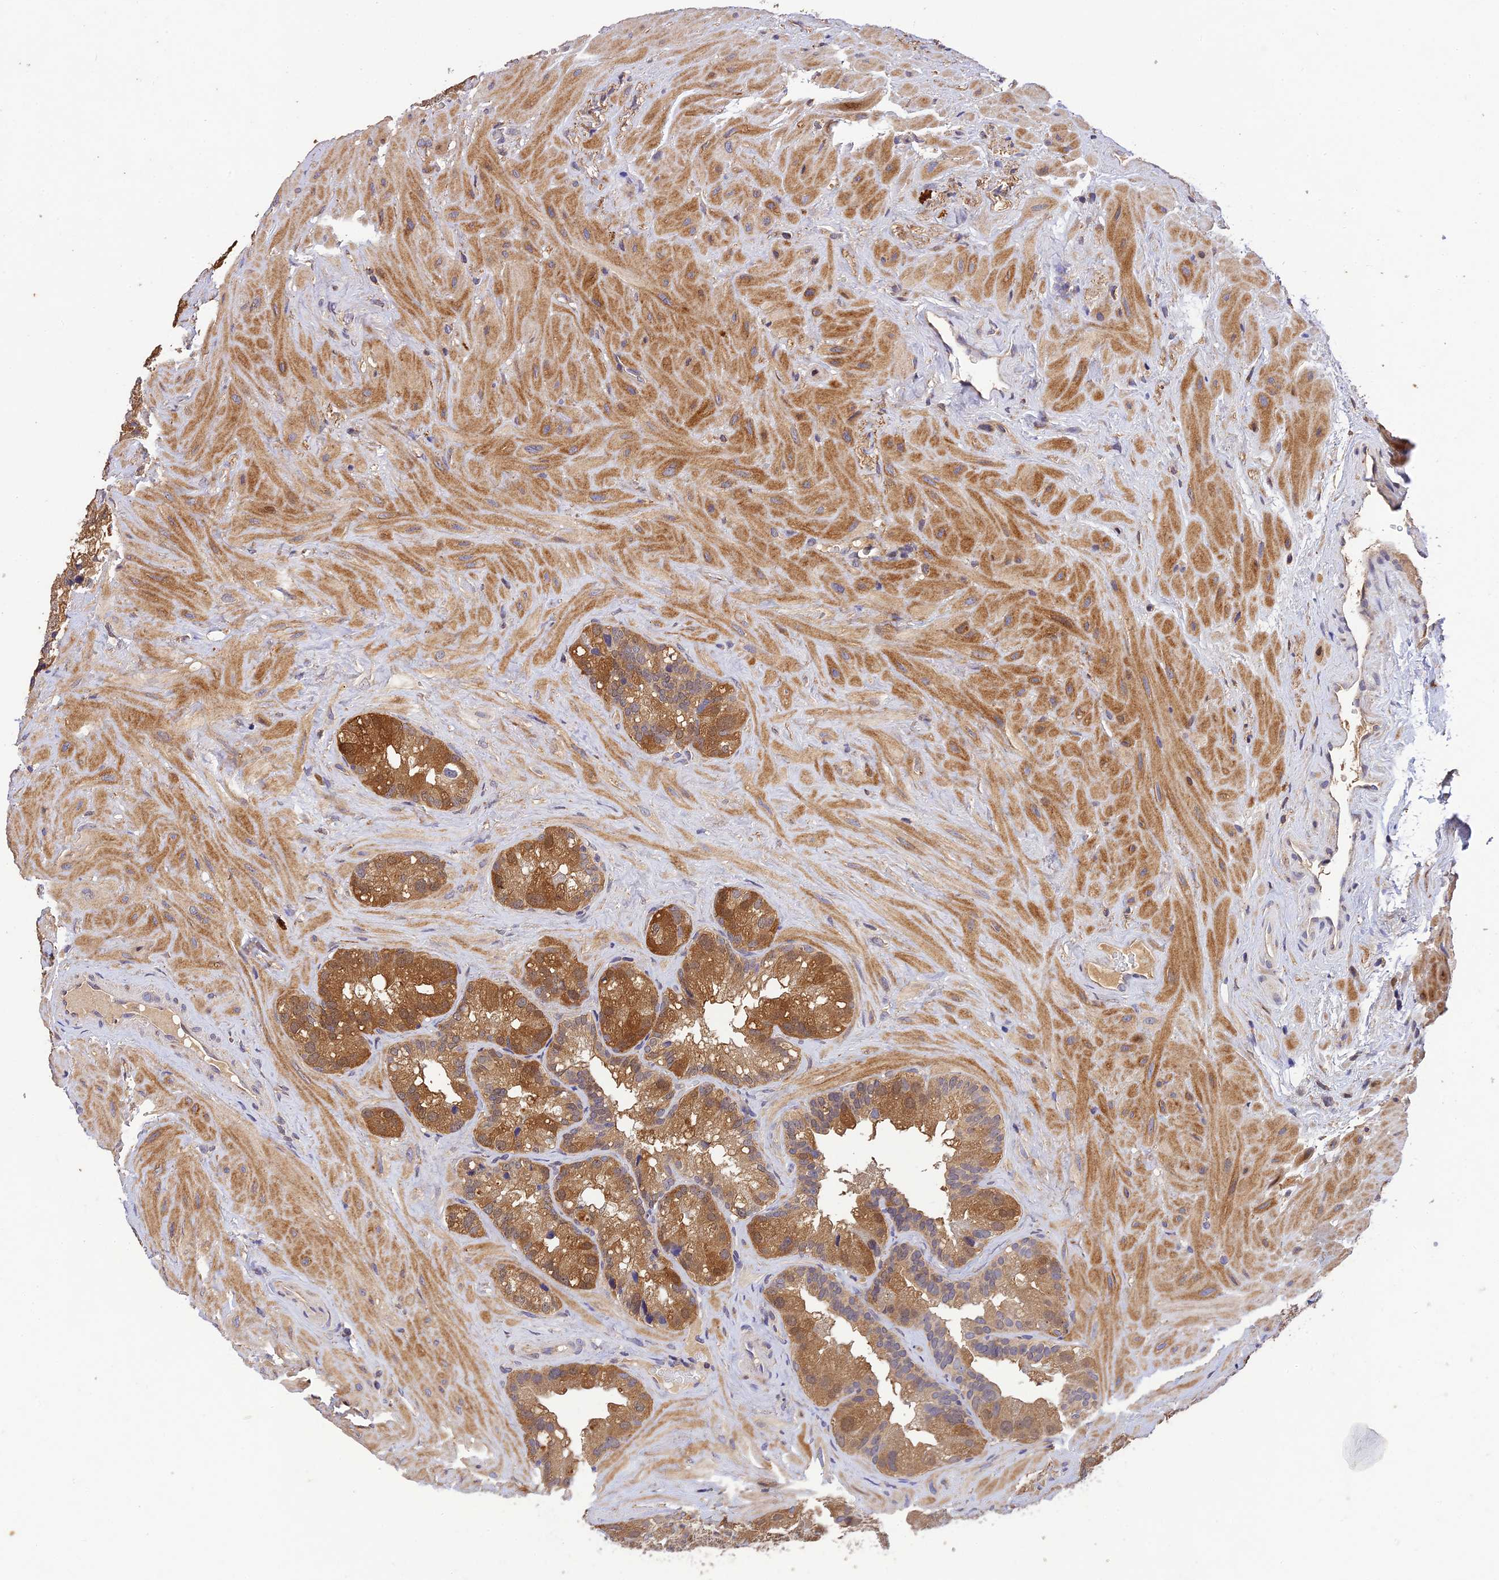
{"staining": {"intensity": "moderate", "quantity": ">75%", "location": "cytoplasmic/membranous"}, "tissue": "seminal vesicle", "cell_type": "Glandular cells", "image_type": "normal", "snomed": [{"axis": "morphology", "description": "Normal tissue, NOS"}, {"axis": "topography", "description": "Prostate"}, {"axis": "topography", "description": "Seminal veicle"}], "caption": "Normal seminal vesicle displays moderate cytoplasmic/membranous positivity in approximately >75% of glandular cells, visualized by immunohistochemistry. The protein is stained brown, and the nuclei are stained in blue (DAB (3,3'-diaminobenzidine) IHC with brightfield microscopy, high magnification).", "gene": "DENND5B", "patient": {"sex": "male", "age": 68}}